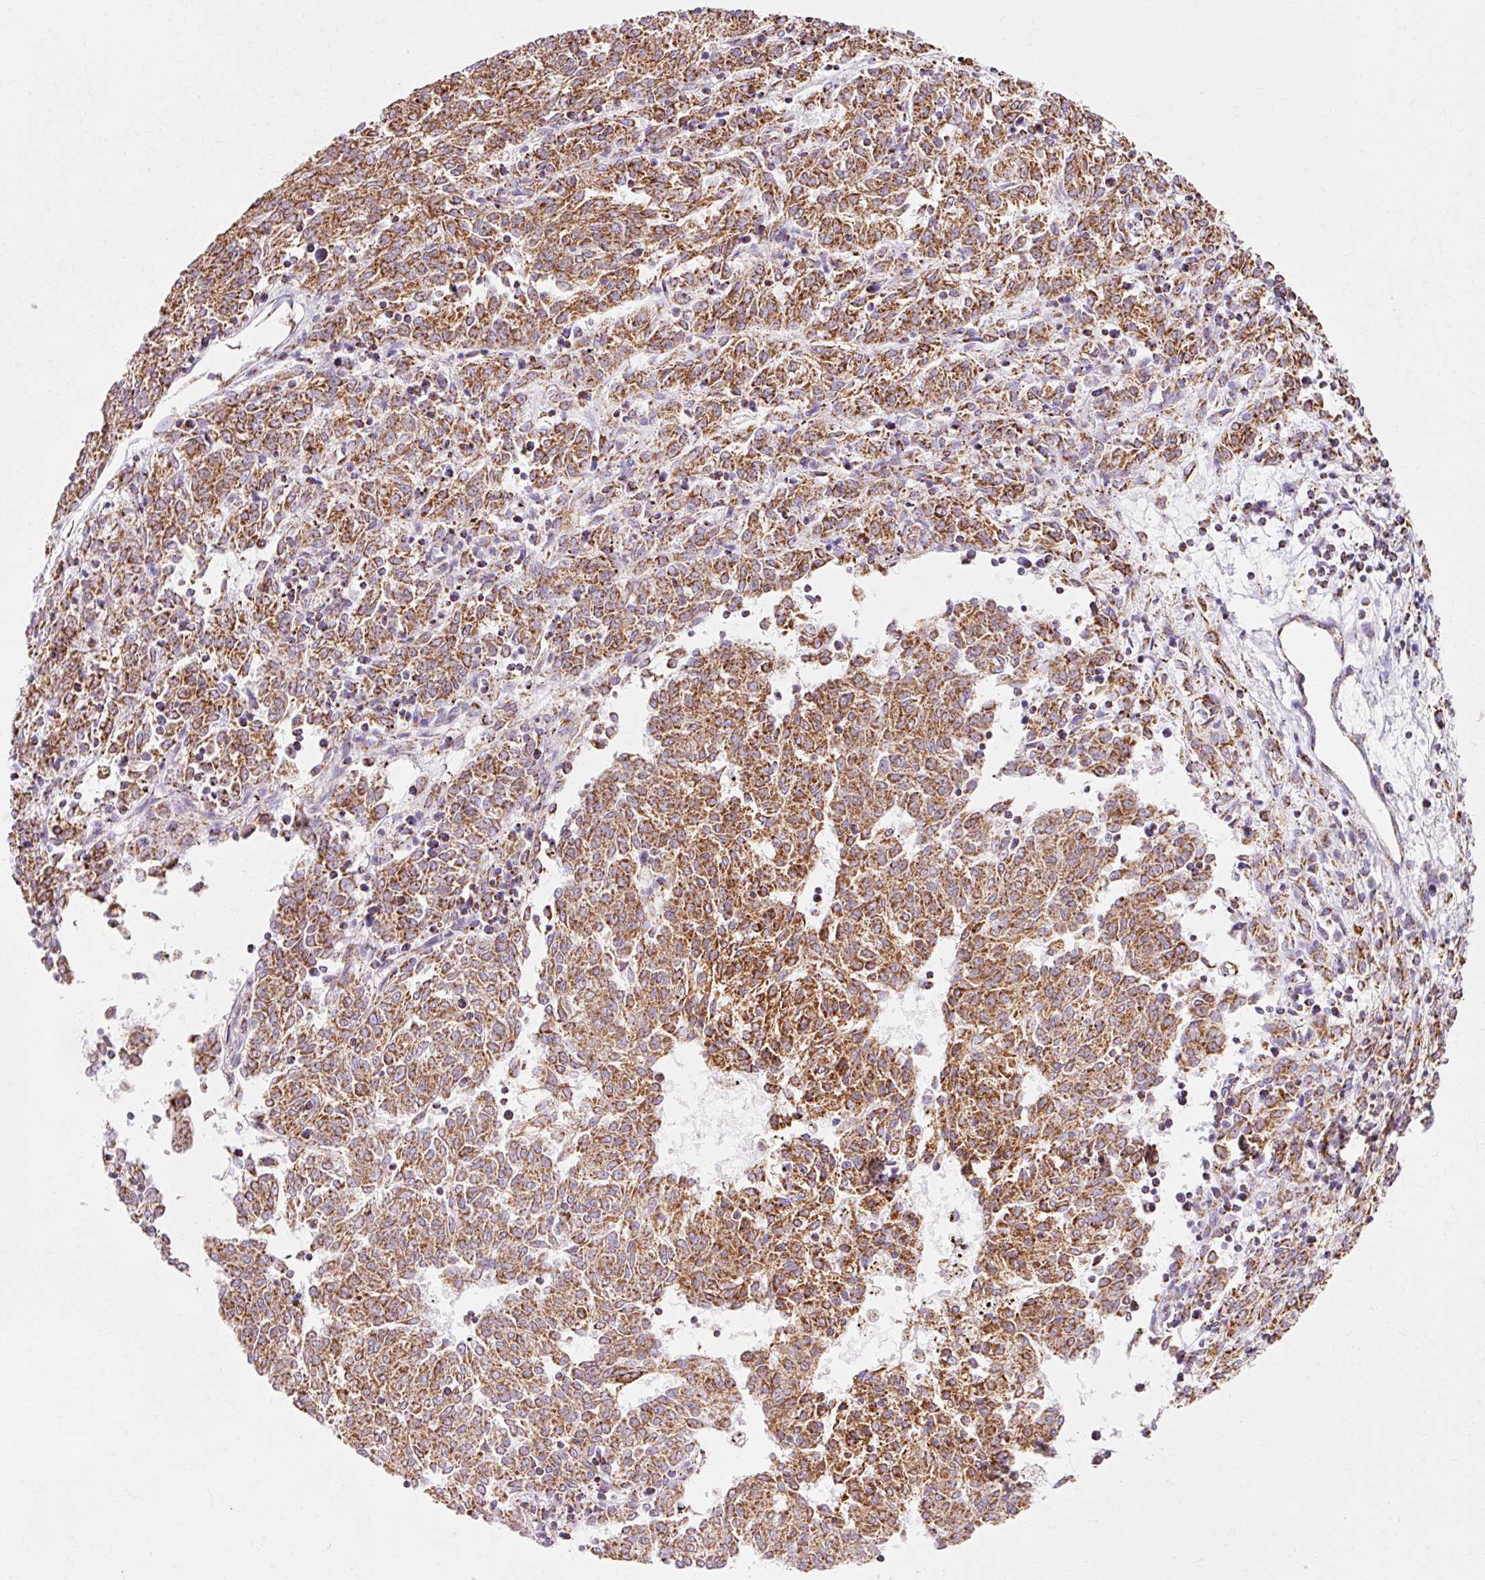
{"staining": {"intensity": "strong", "quantity": ">75%", "location": "cytoplasmic/membranous"}, "tissue": "melanoma", "cell_type": "Tumor cells", "image_type": "cancer", "snomed": [{"axis": "morphology", "description": "Malignant melanoma, NOS"}, {"axis": "topography", "description": "Skin"}], "caption": "Malignant melanoma stained for a protein (brown) demonstrates strong cytoplasmic/membranous positive staining in approximately >75% of tumor cells.", "gene": "ATP5PO", "patient": {"sex": "female", "age": 72}}